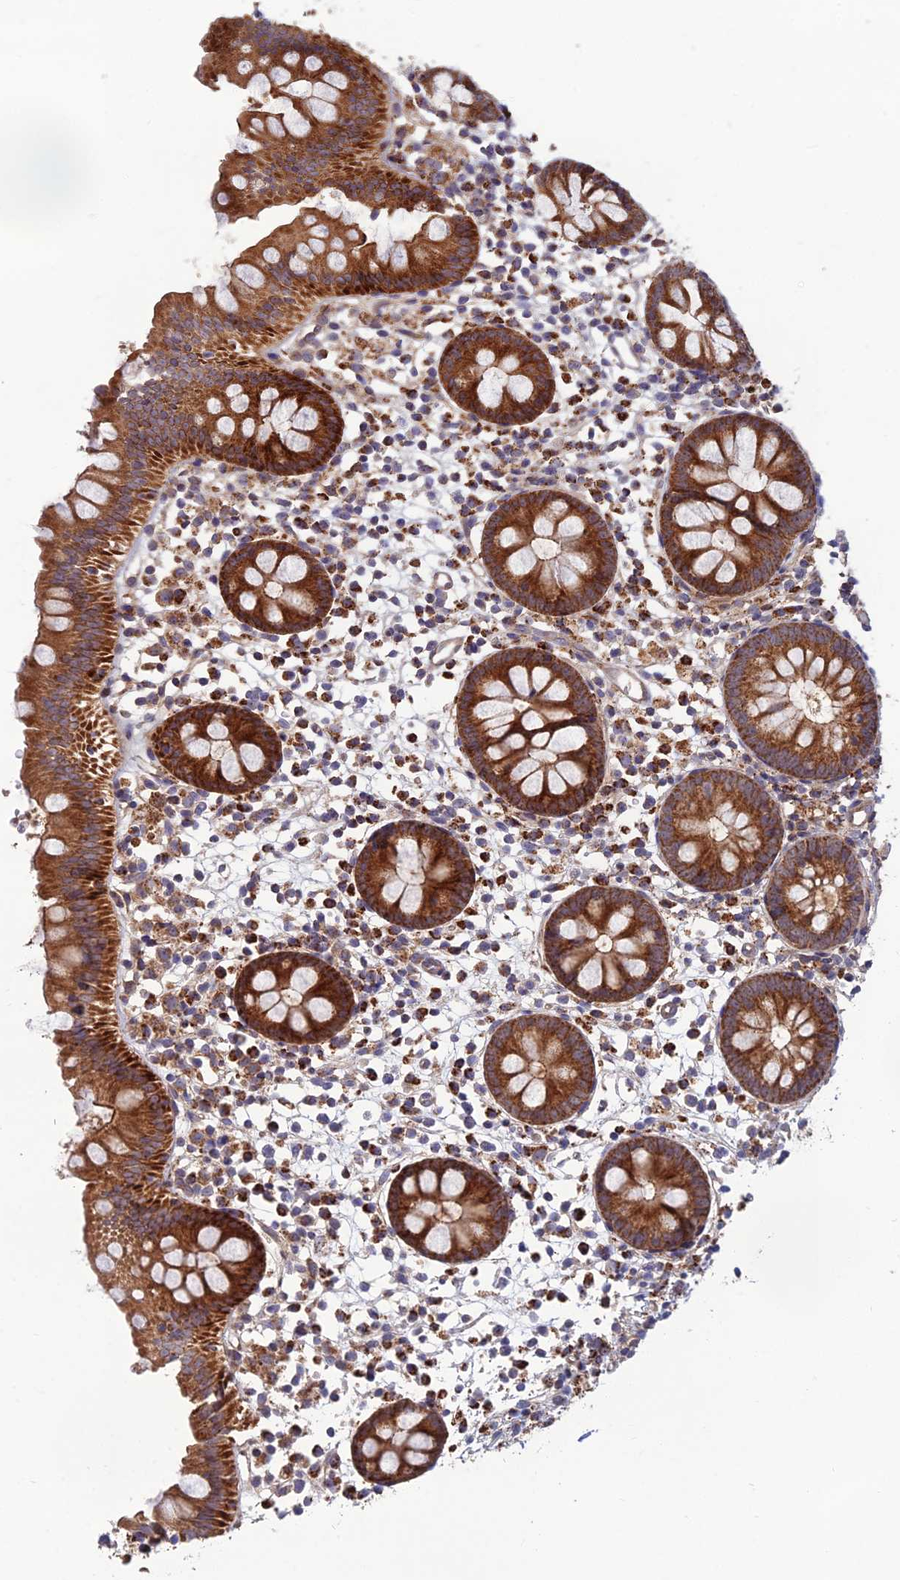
{"staining": {"intensity": "strong", "quantity": ">75%", "location": "cytoplasmic/membranous"}, "tissue": "appendix", "cell_type": "Glandular cells", "image_type": "normal", "snomed": [{"axis": "morphology", "description": "Normal tissue, NOS"}, {"axis": "topography", "description": "Appendix"}], "caption": "Protein staining shows strong cytoplasmic/membranous positivity in approximately >75% of glandular cells in normal appendix. Nuclei are stained in blue.", "gene": "RIC8B", "patient": {"sex": "female", "age": 20}}